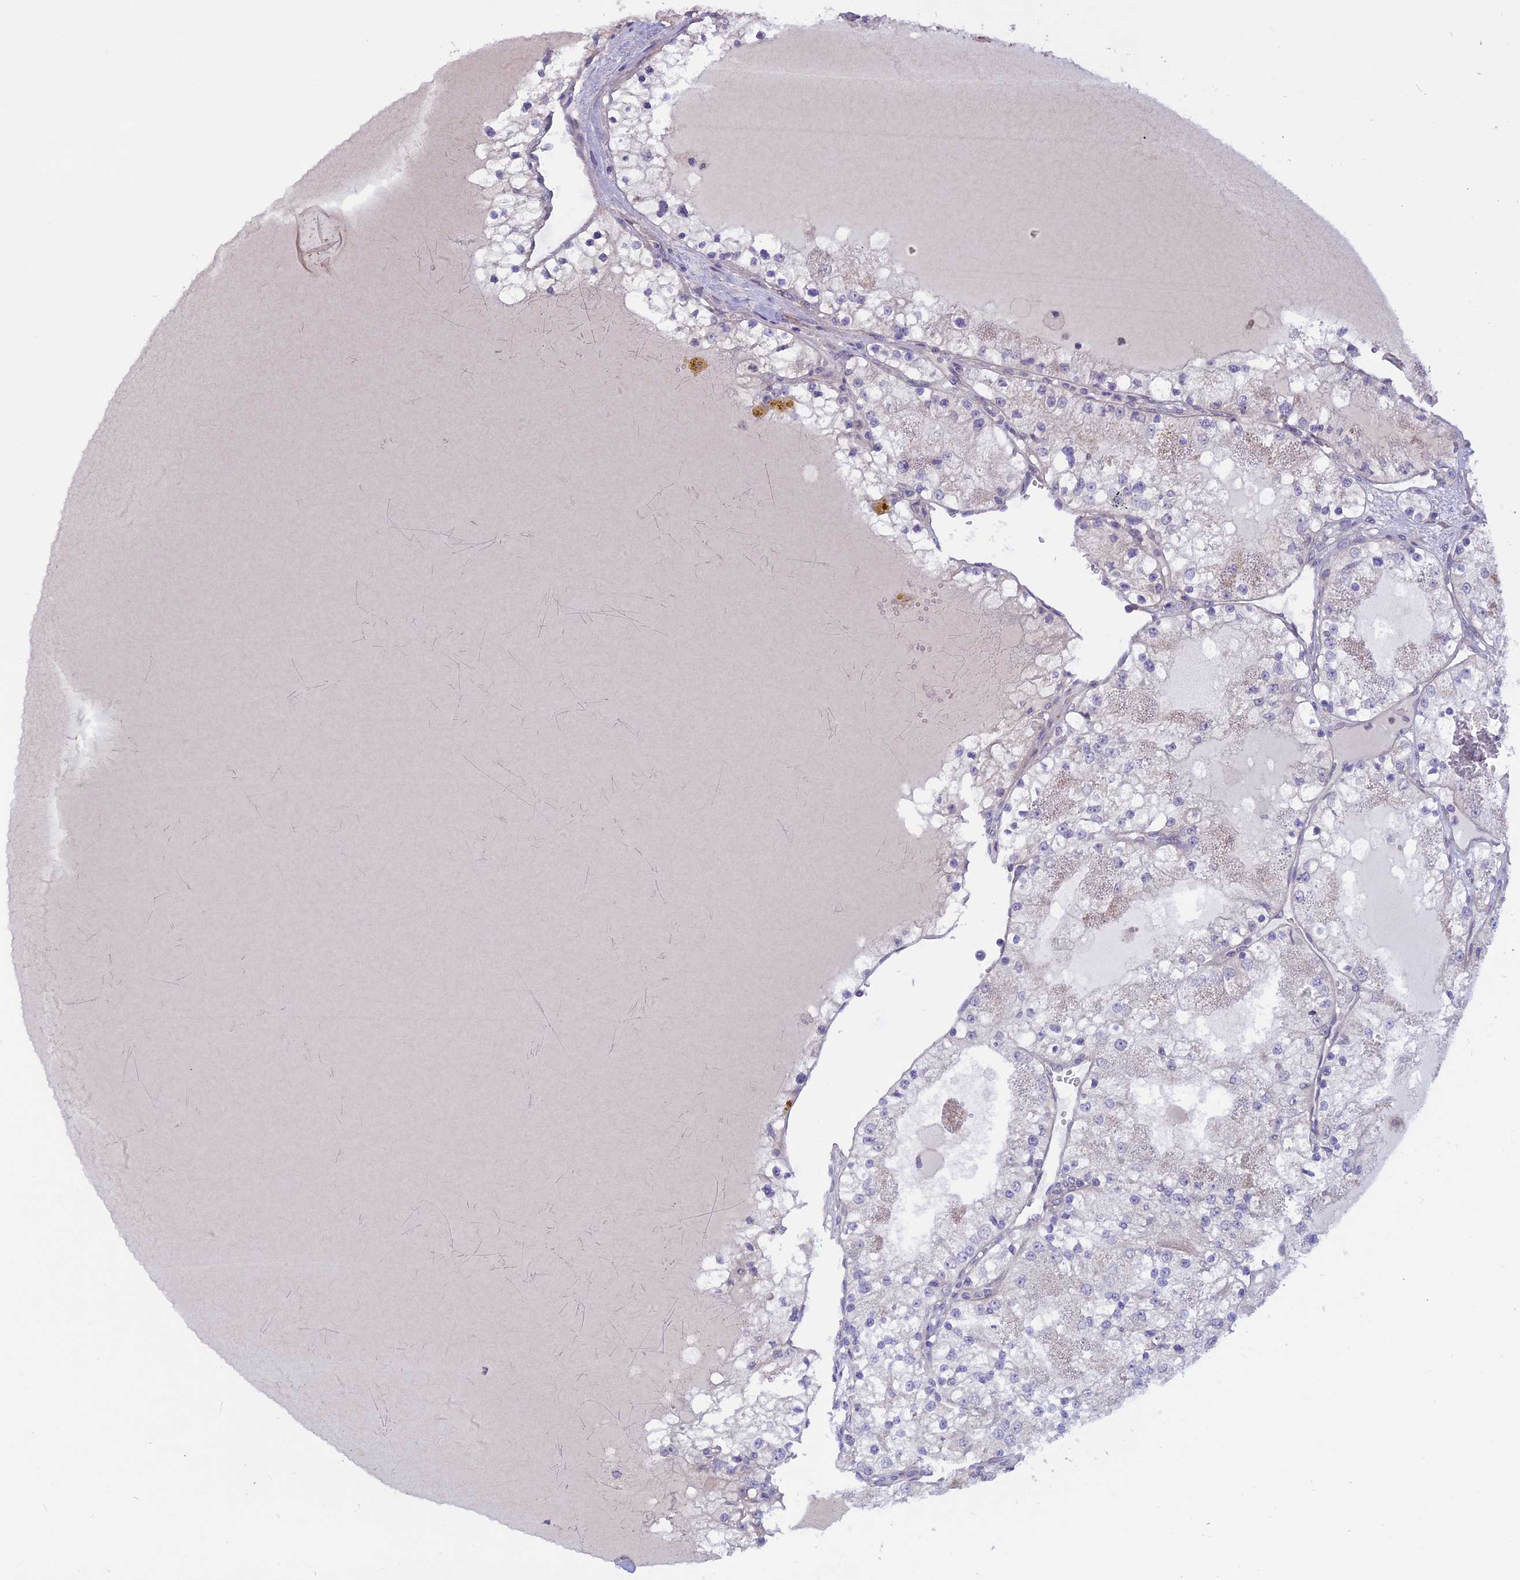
{"staining": {"intensity": "negative", "quantity": "none", "location": "none"}, "tissue": "renal cancer", "cell_type": "Tumor cells", "image_type": "cancer", "snomed": [{"axis": "morphology", "description": "Normal tissue, NOS"}, {"axis": "morphology", "description": "Adenocarcinoma, NOS"}, {"axis": "topography", "description": "Kidney"}], "caption": "Adenocarcinoma (renal) stained for a protein using immunohistochemistry (IHC) shows no positivity tumor cells.", "gene": "SPHKAP", "patient": {"sex": "male", "age": 68}}